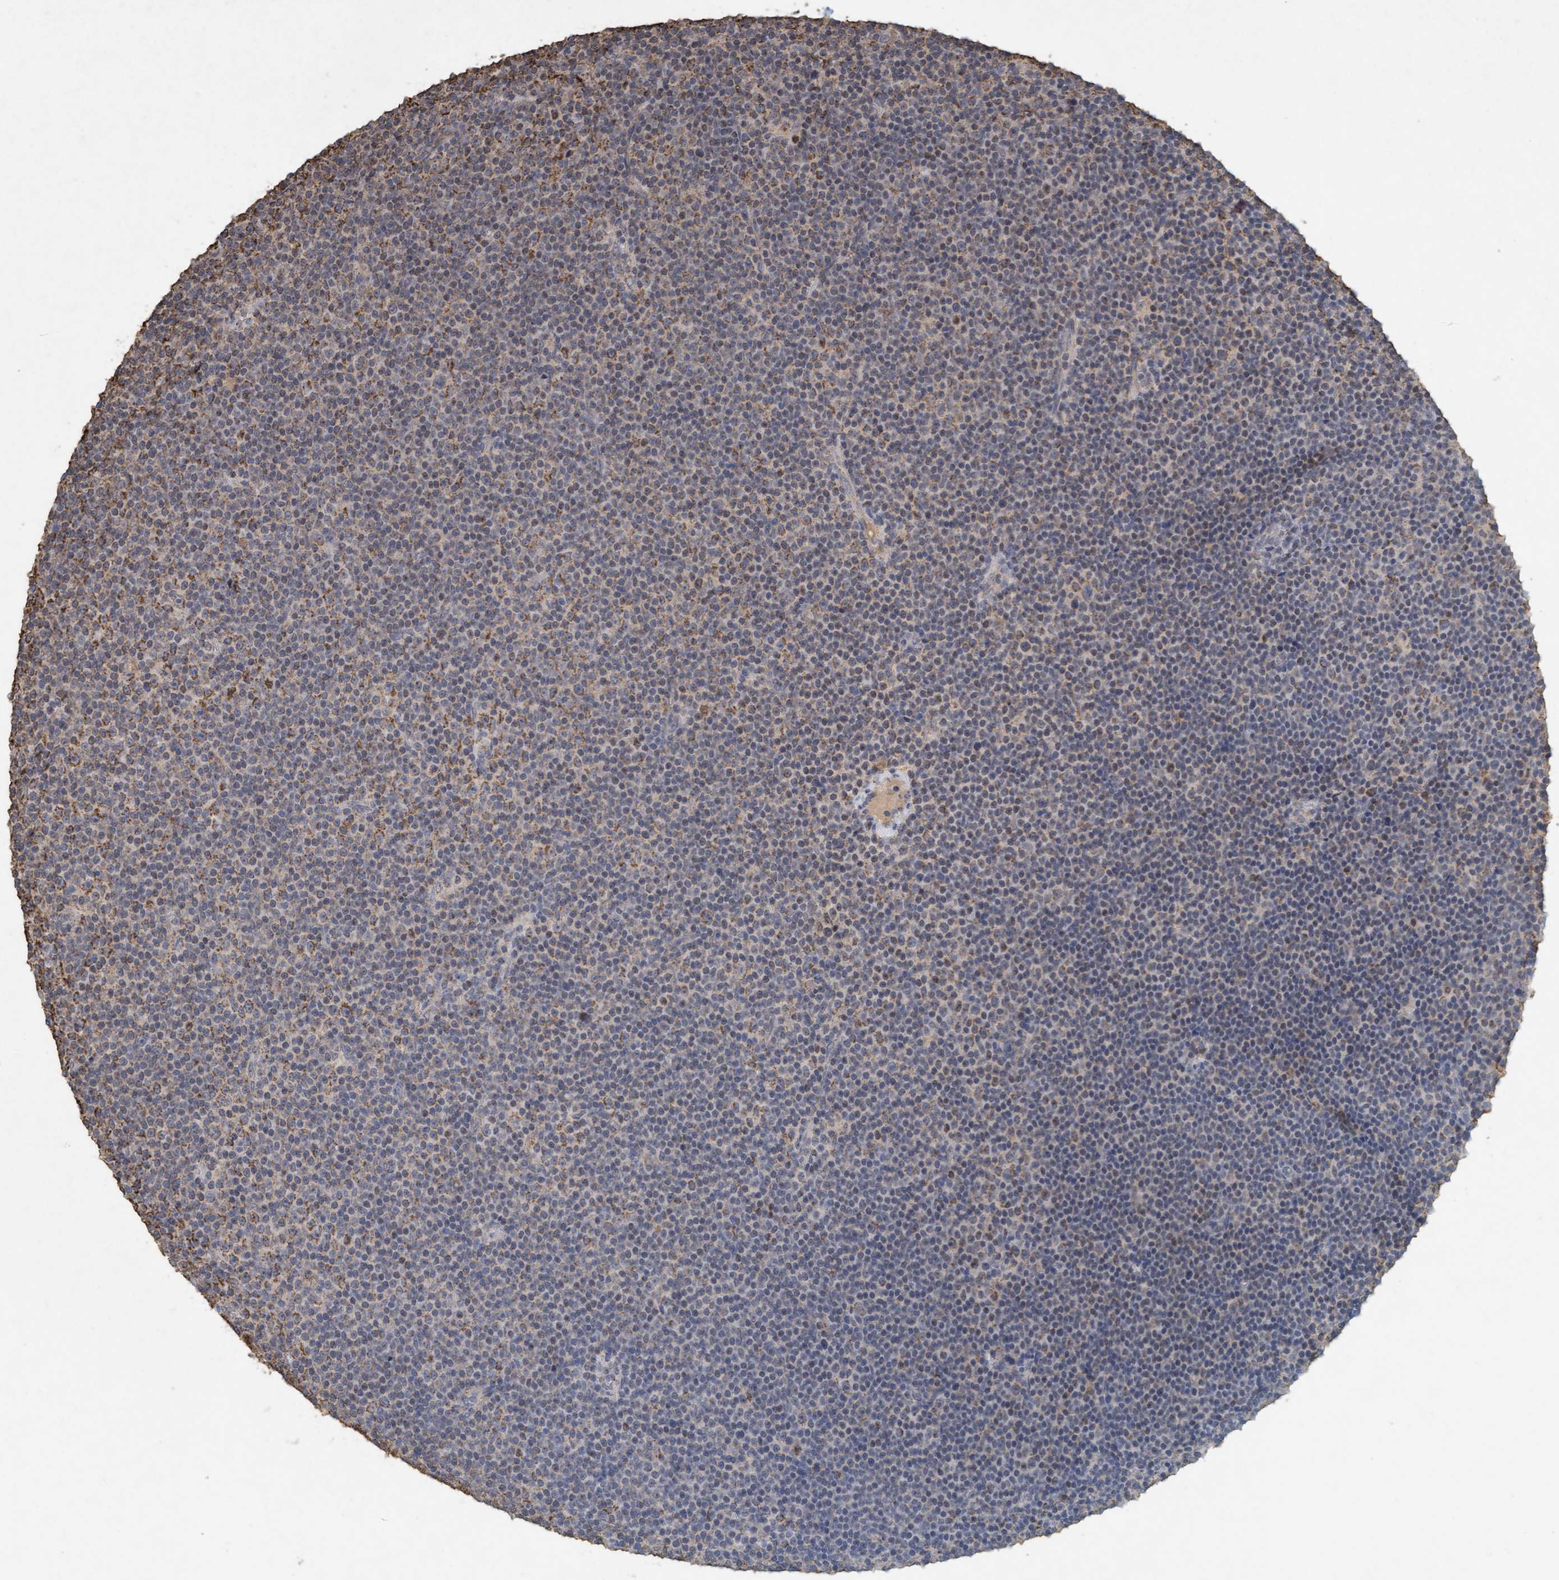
{"staining": {"intensity": "moderate", "quantity": "25%-75%", "location": "cytoplasmic/membranous"}, "tissue": "lymphoma", "cell_type": "Tumor cells", "image_type": "cancer", "snomed": [{"axis": "morphology", "description": "Malignant lymphoma, non-Hodgkin's type, Low grade"}, {"axis": "topography", "description": "Lymph node"}], "caption": "Immunohistochemistry histopathology image of neoplastic tissue: human low-grade malignant lymphoma, non-Hodgkin's type stained using IHC reveals medium levels of moderate protein expression localized specifically in the cytoplasmic/membranous of tumor cells, appearing as a cytoplasmic/membranous brown color.", "gene": "VSIG8", "patient": {"sex": "female", "age": 67}}